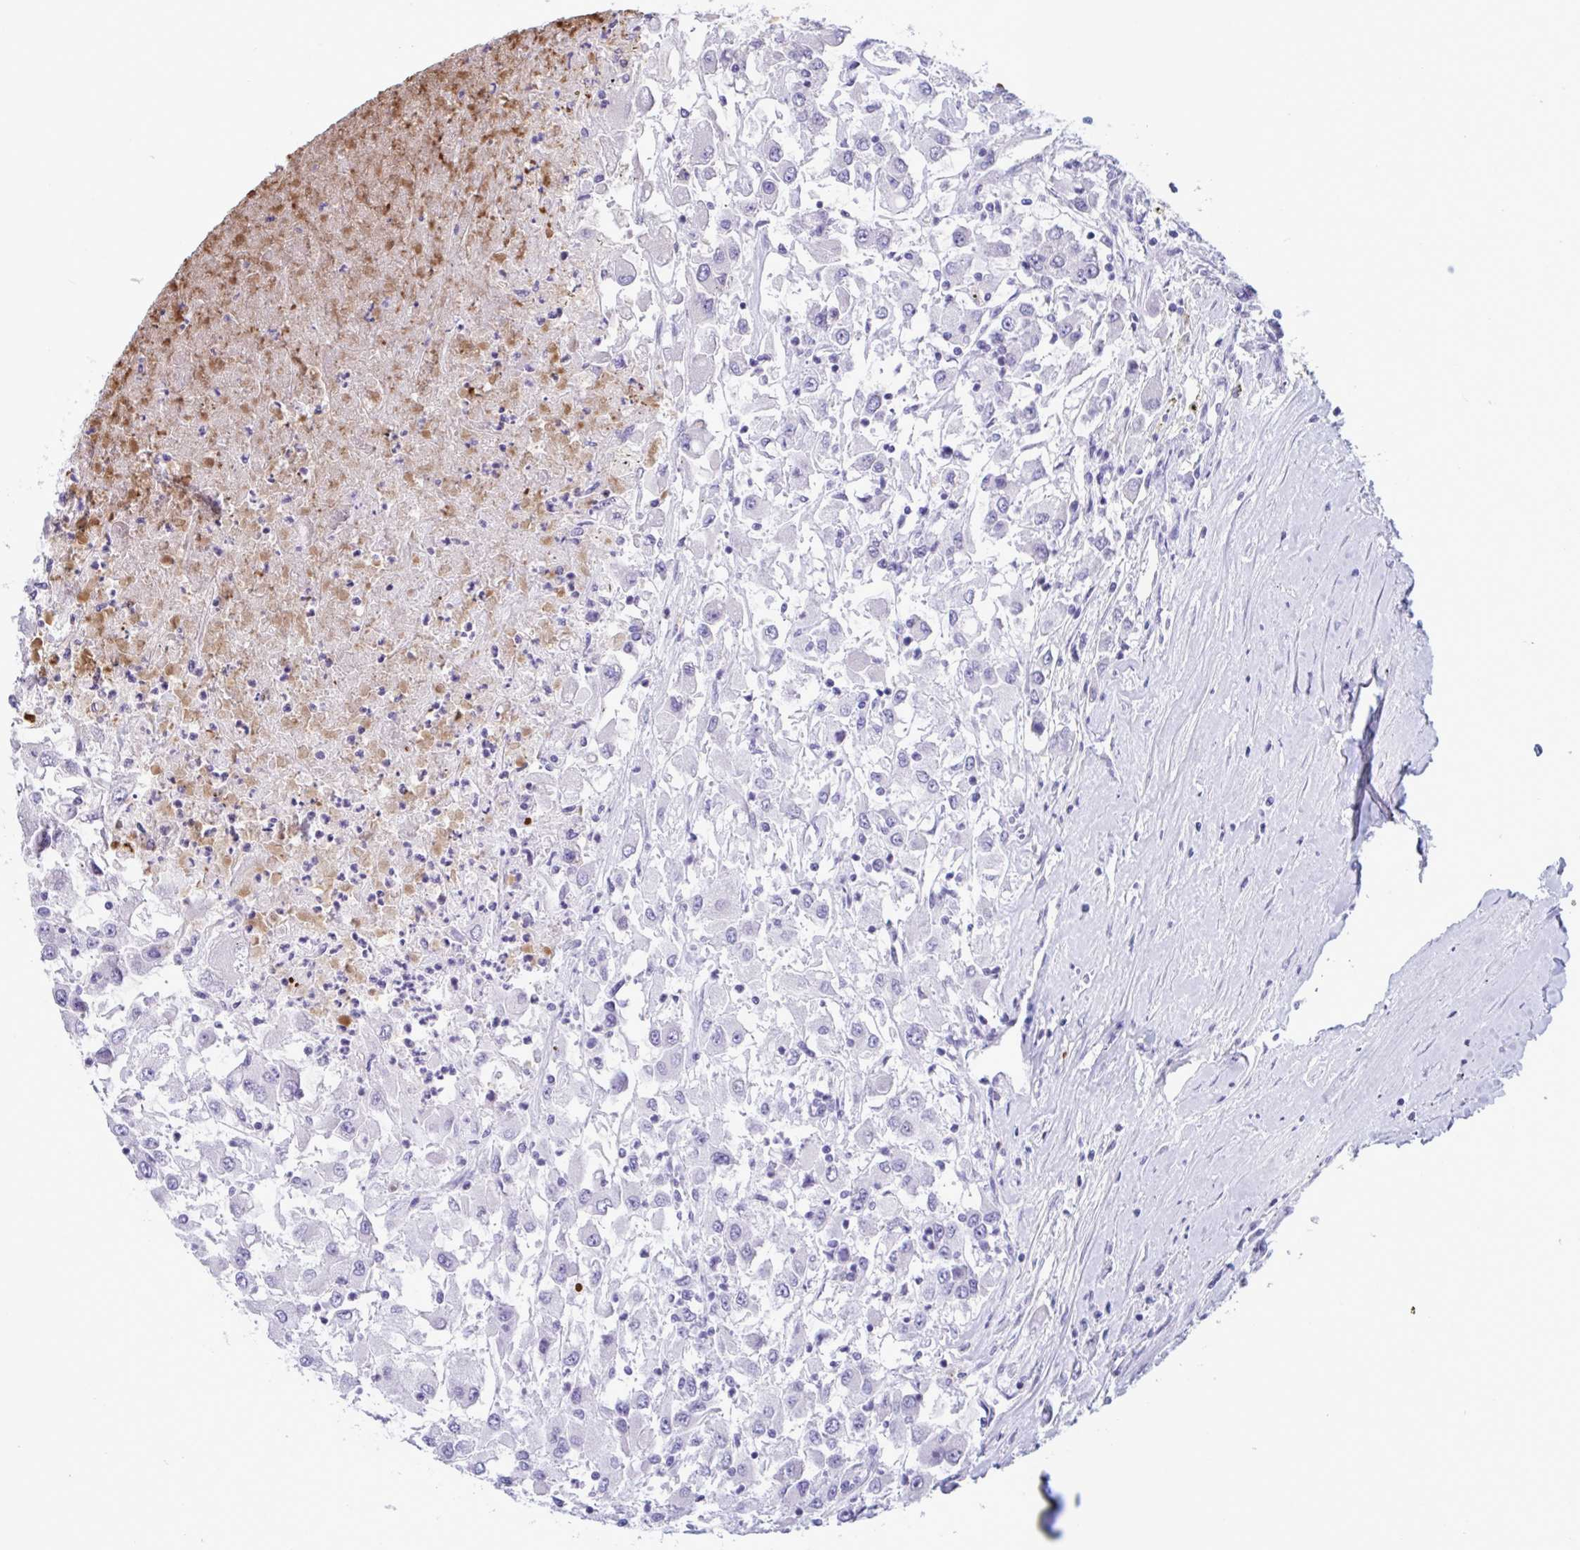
{"staining": {"intensity": "negative", "quantity": "none", "location": "none"}, "tissue": "renal cancer", "cell_type": "Tumor cells", "image_type": "cancer", "snomed": [{"axis": "morphology", "description": "Adenocarcinoma, NOS"}, {"axis": "topography", "description": "Kidney"}], "caption": "Tumor cells show no significant protein positivity in renal cancer (adenocarcinoma).", "gene": "DOCK11", "patient": {"sex": "female", "age": 67}}